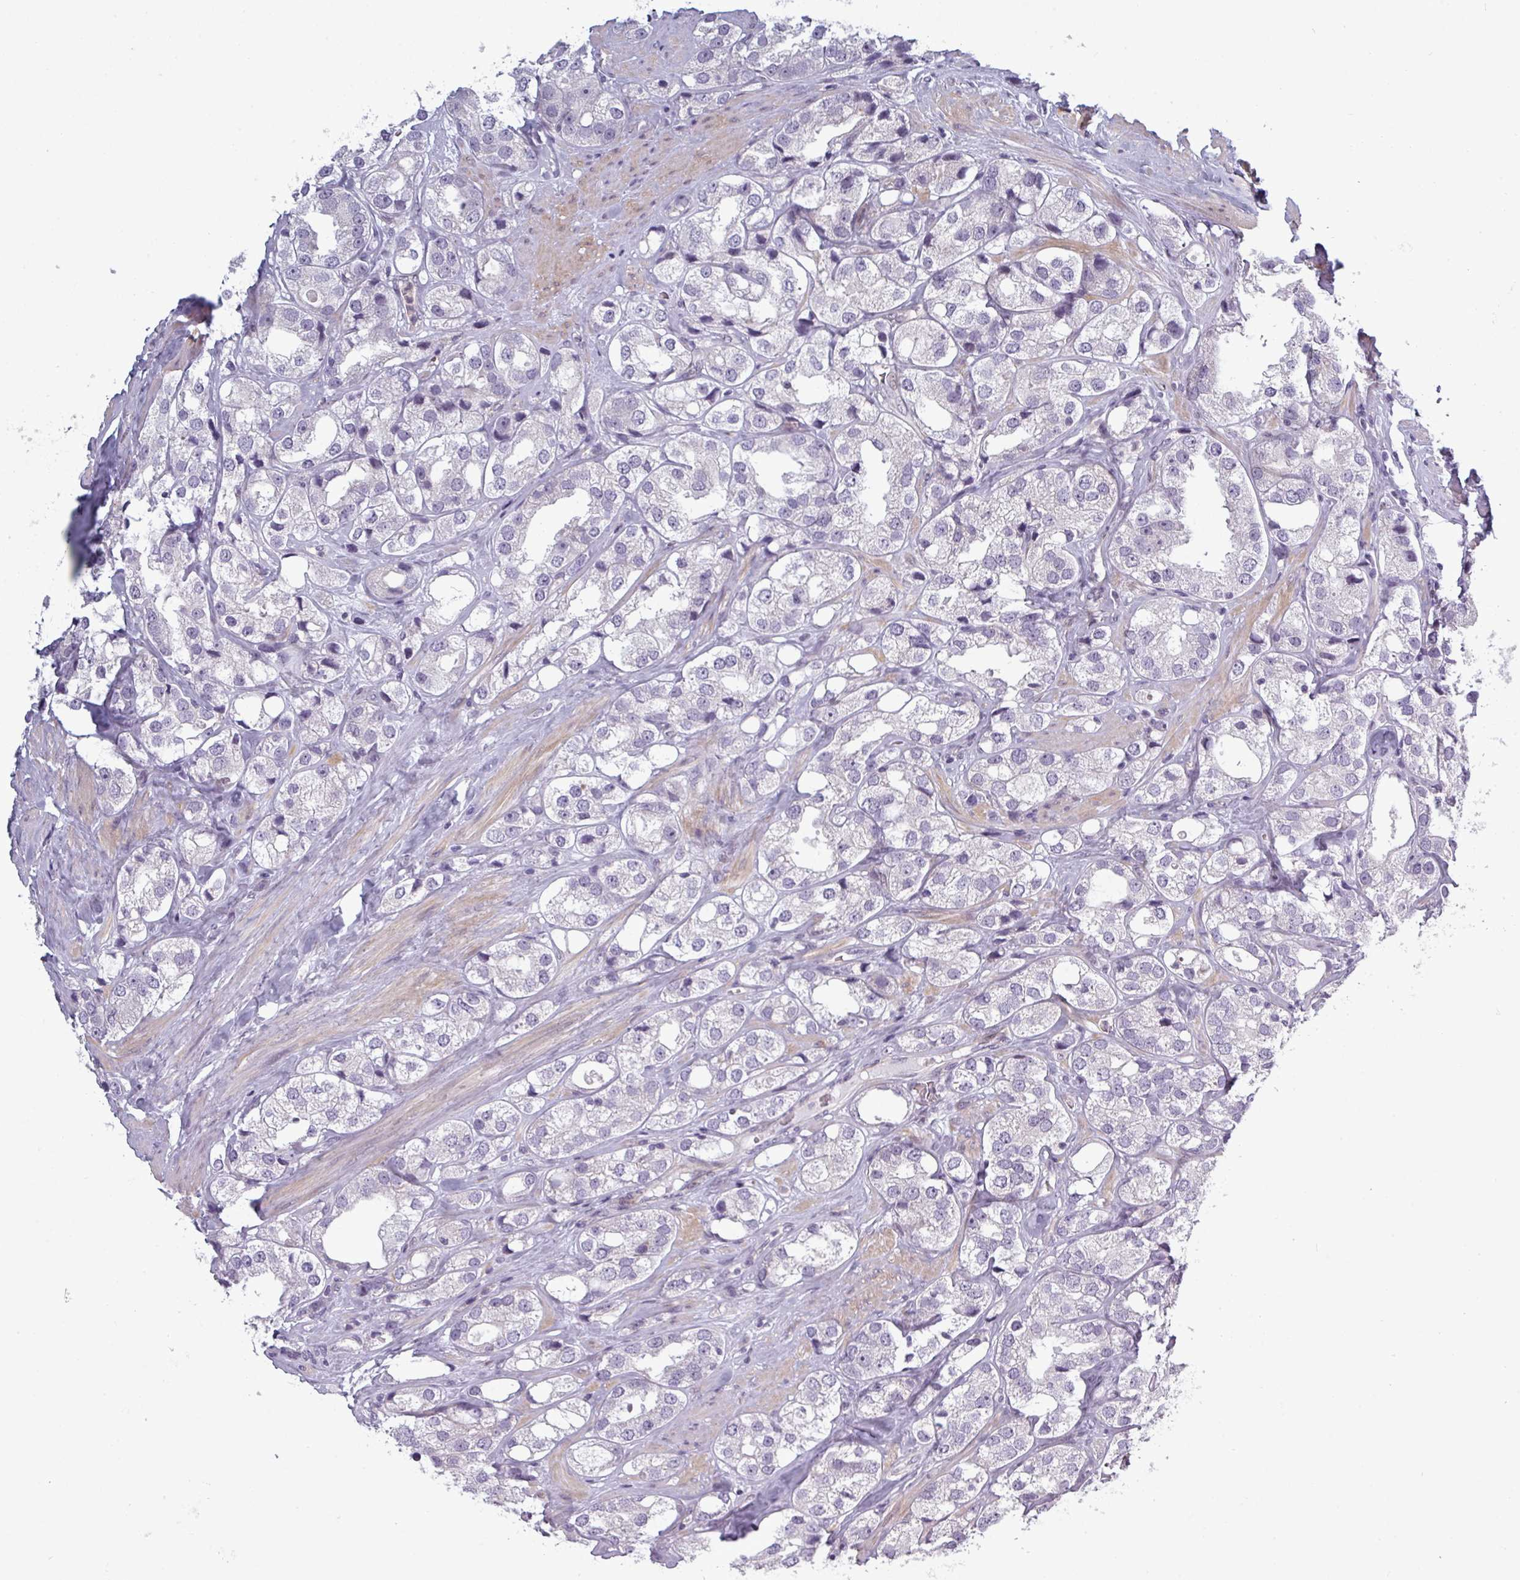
{"staining": {"intensity": "negative", "quantity": "none", "location": "none"}, "tissue": "prostate cancer", "cell_type": "Tumor cells", "image_type": "cancer", "snomed": [{"axis": "morphology", "description": "Adenocarcinoma, NOS"}, {"axis": "topography", "description": "Prostate"}], "caption": "Immunohistochemistry image of neoplastic tissue: prostate cancer stained with DAB (3,3'-diaminobenzidine) displays no significant protein positivity in tumor cells.", "gene": "PRAMEF12", "patient": {"sex": "male", "age": 79}}